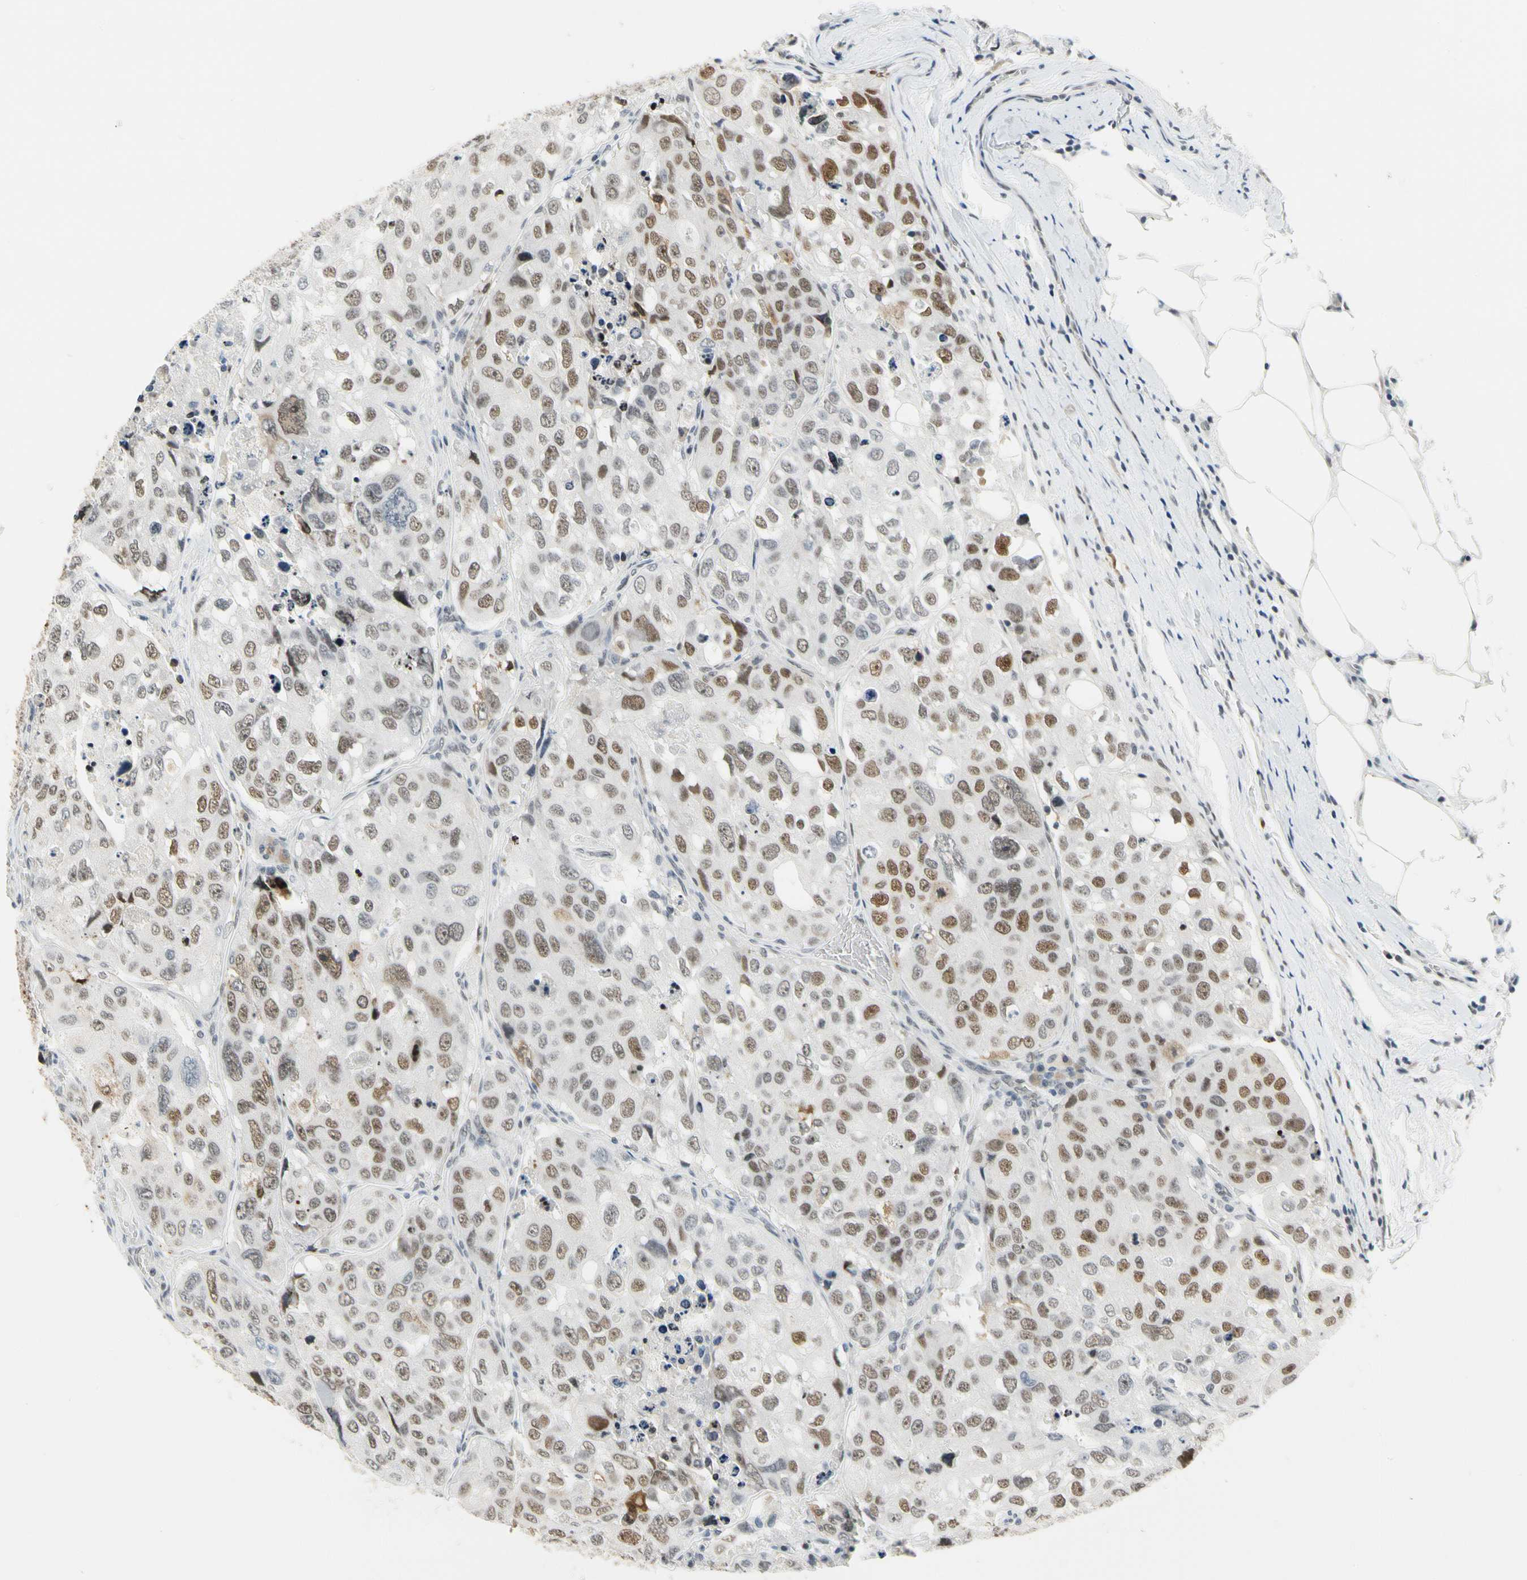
{"staining": {"intensity": "moderate", "quantity": "<25%", "location": "nuclear"}, "tissue": "urothelial cancer", "cell_type": "Tumor cells", "image_type": "cancer", "snomed": [{"axis": "morphology", "description": "Urothelial carcinoma, High grade"}, {"axis": "topography", "description": "Lymph node"}, {"axis": "topography", "description": "Urinary bladder"}], "caption": "DAB (3,3'-diaminobenzidine) immunohistochemical staining of urothelial carcinoma (high-grade) displays moderate nuclear protein positivity in about <25% of tumor cells.", "gene": "ZSCAN16", "patient": {"sex": "male", "age": 51}}